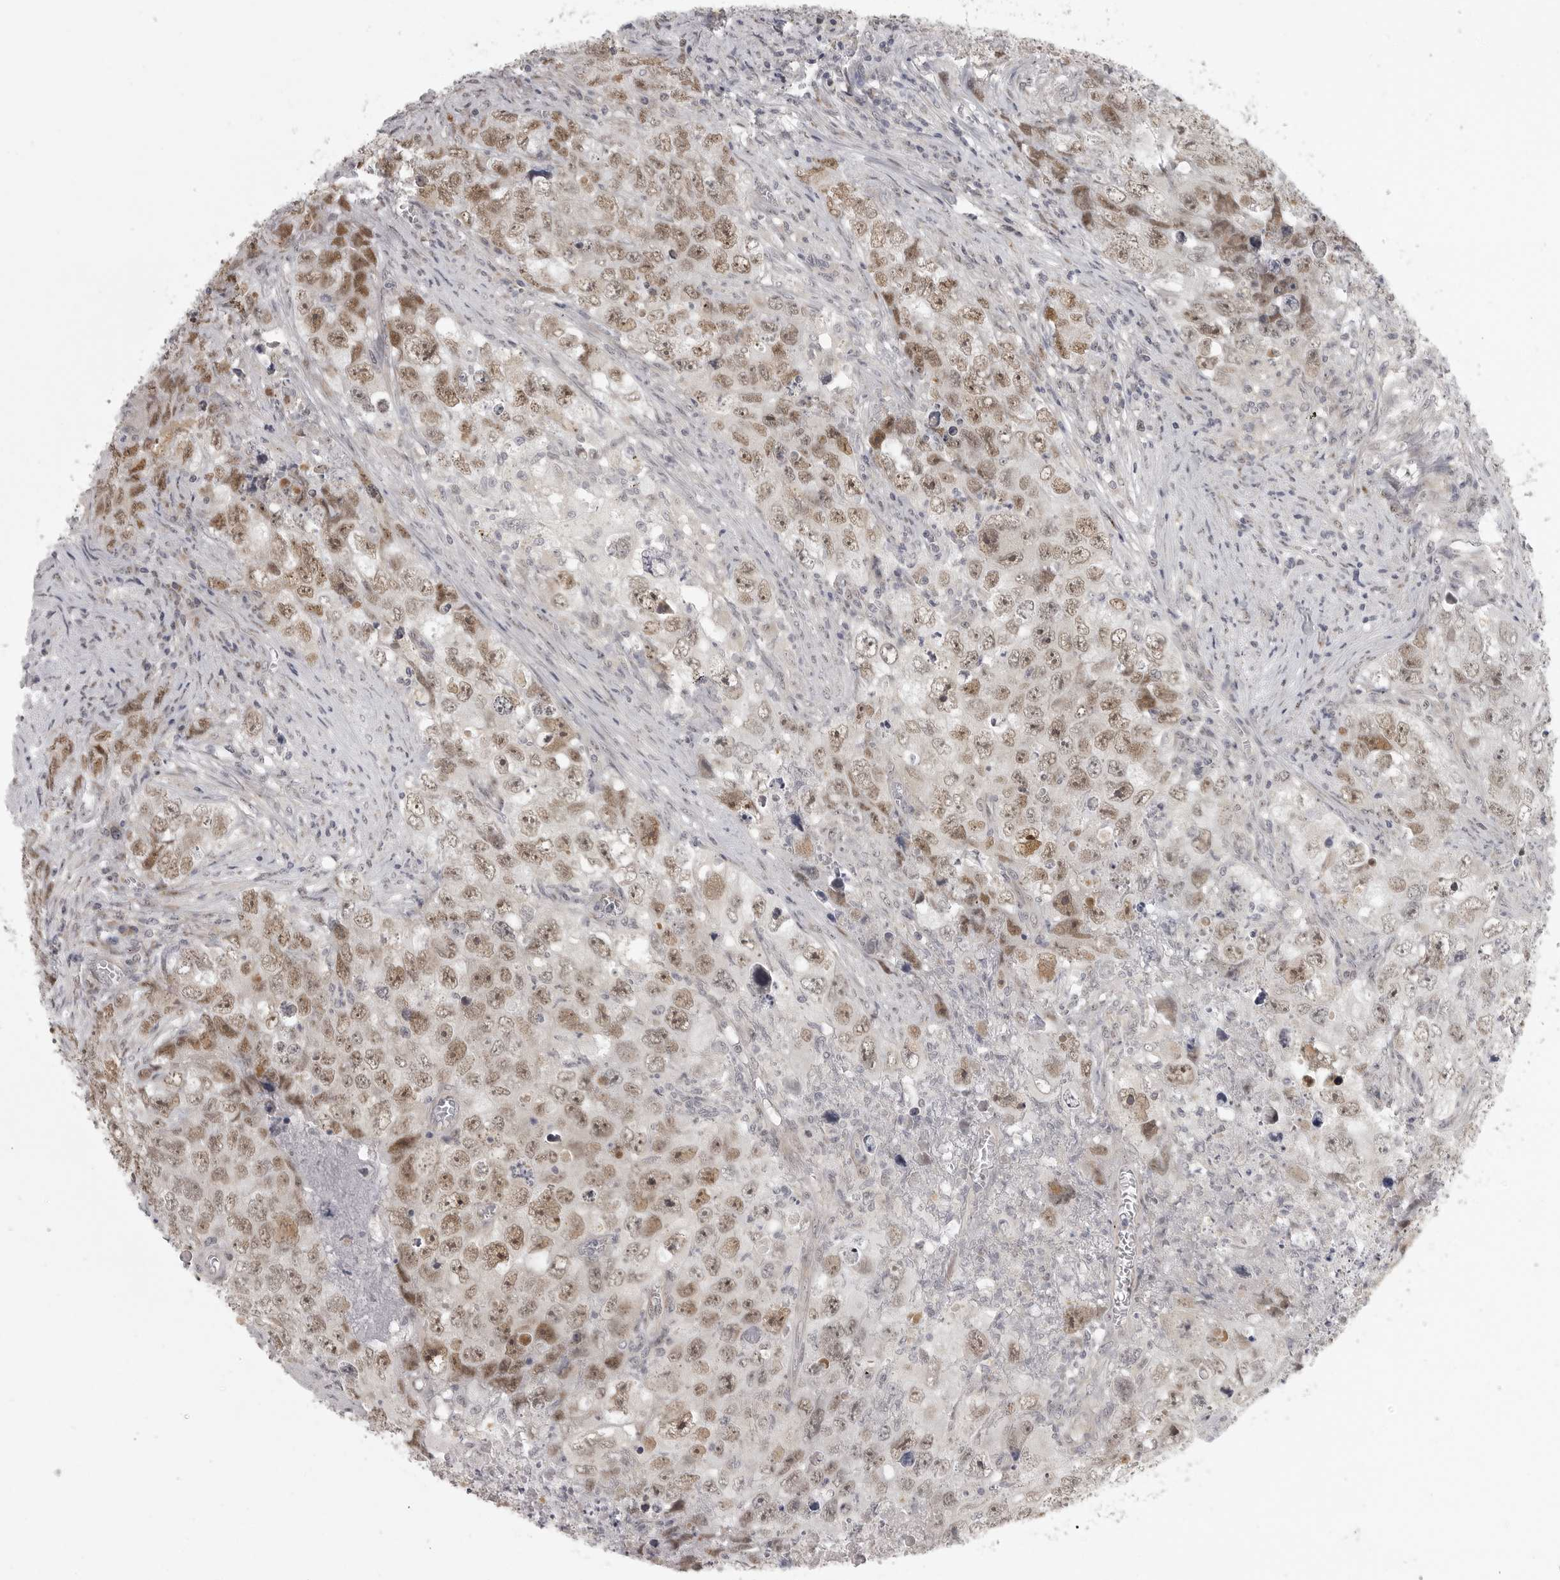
{"staining": {"intensity": "moderate", "quantity": ">75%", "location": "nuclear"}, "tissue": "testis cancer", "cell_type": "Tumor cells", "image_type": "cancer", "snomed": [{"axis": "morphology", "description": "Seminoma, NOS"}, {"axis": "morphology", "description": "Carcinoma, Embryonal, NOS"}, {"axis": "topography", "description": "Testis"}], "caption": "Human seminoma (testis) stained with a protein marker displays moderate staining in tumor cells.", "gene": "POLE2", "patient": {"sex": "male", "age": 43}}